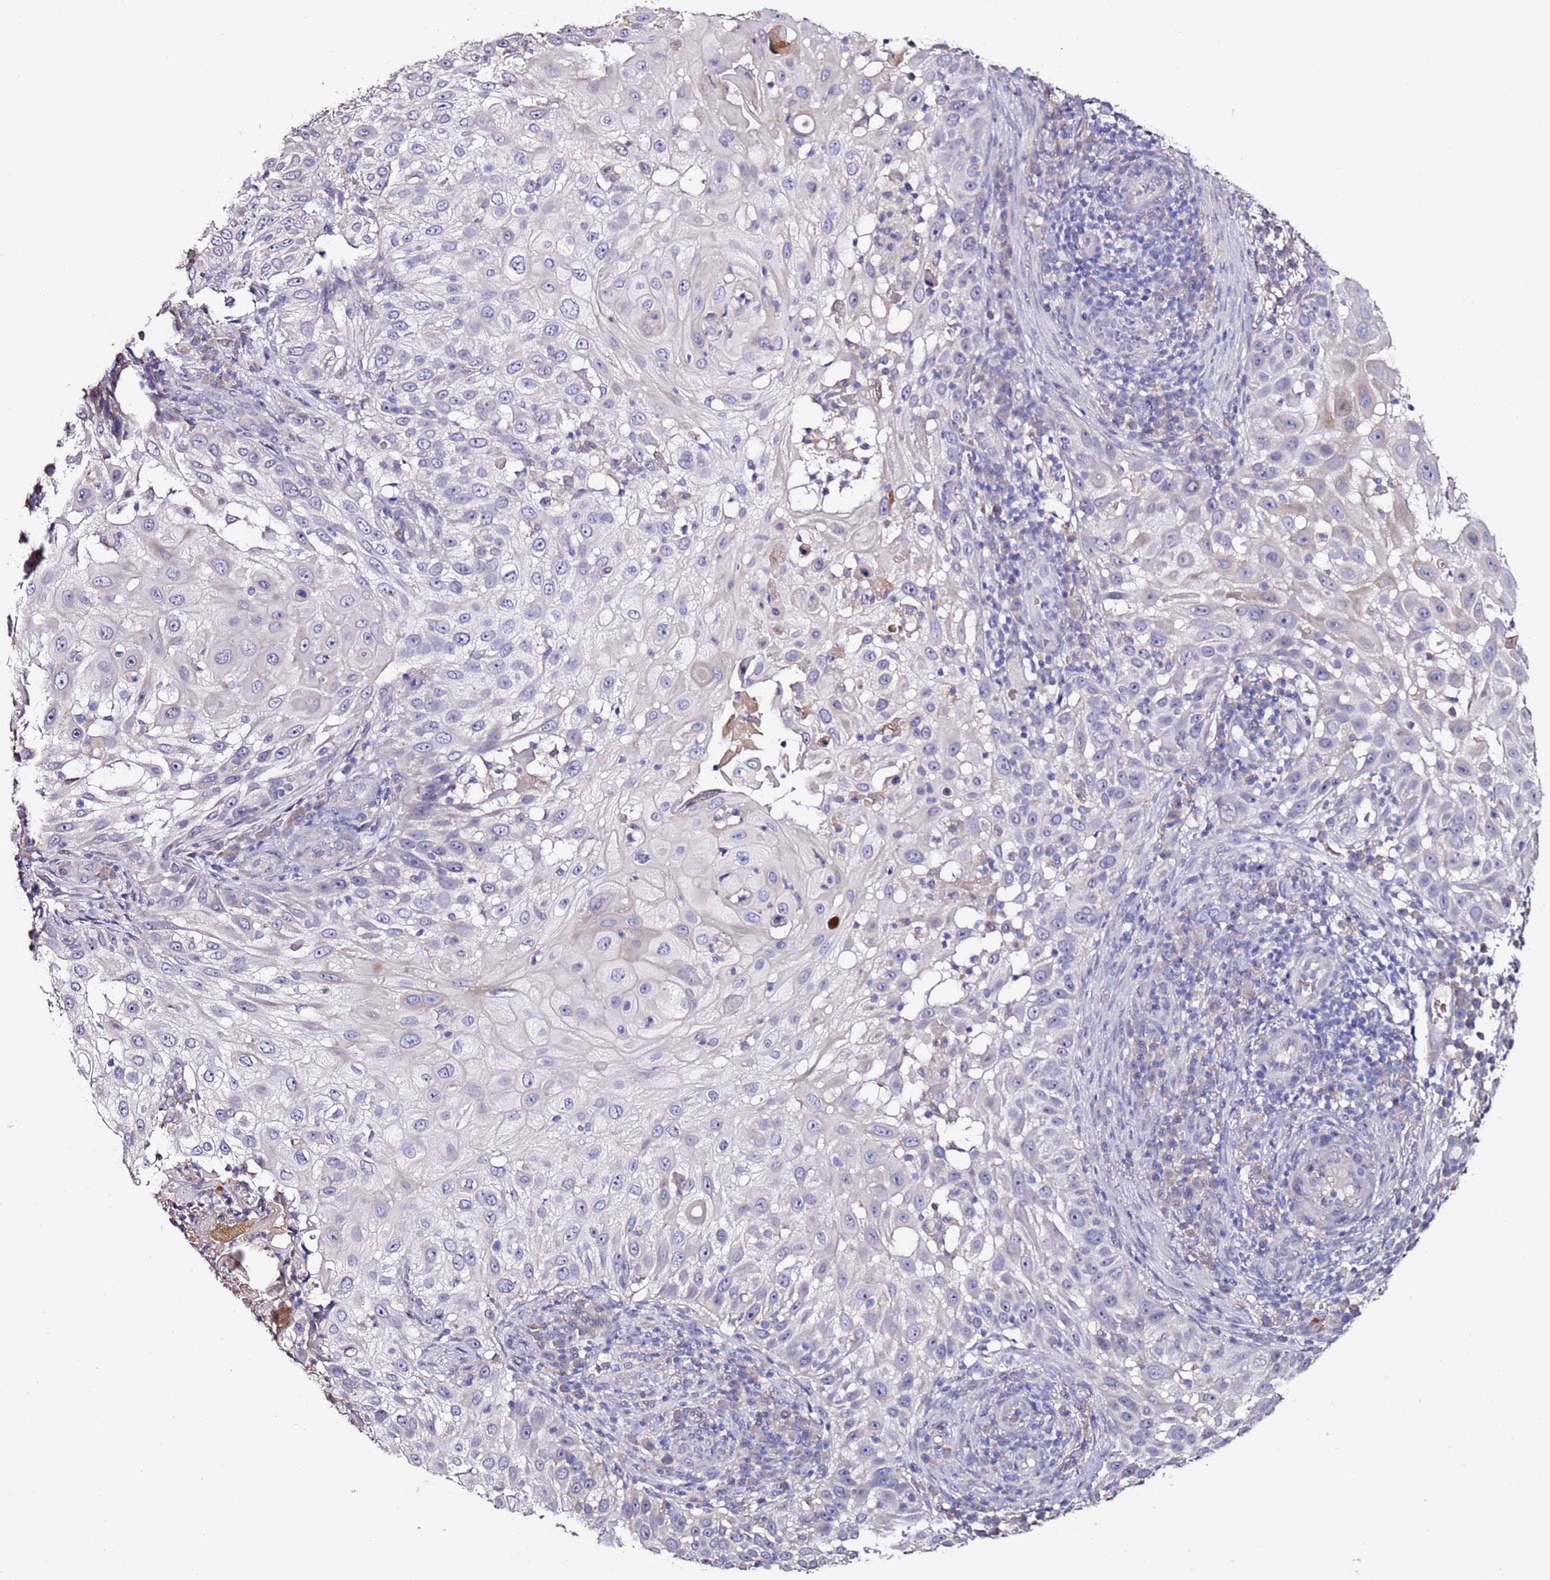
{"staining": {"intensity": "negative", "quantity": "none", "location": "none"}, "tissue": "skin cancer", "cell_type": "Tumor cells", "image_type": "cancer", "snomed": [{"axis": "morphology", "description": "Squamous cell carcinoma, NOS"}, {"axis": "topography", "description": "Skin"}], "caption": "This is an IHC image of squamous cell carcinoma (skin). There is no staining in tumor cells.", "gene": "C3orf80", "patient": {"sex": "female", "age": 44}}